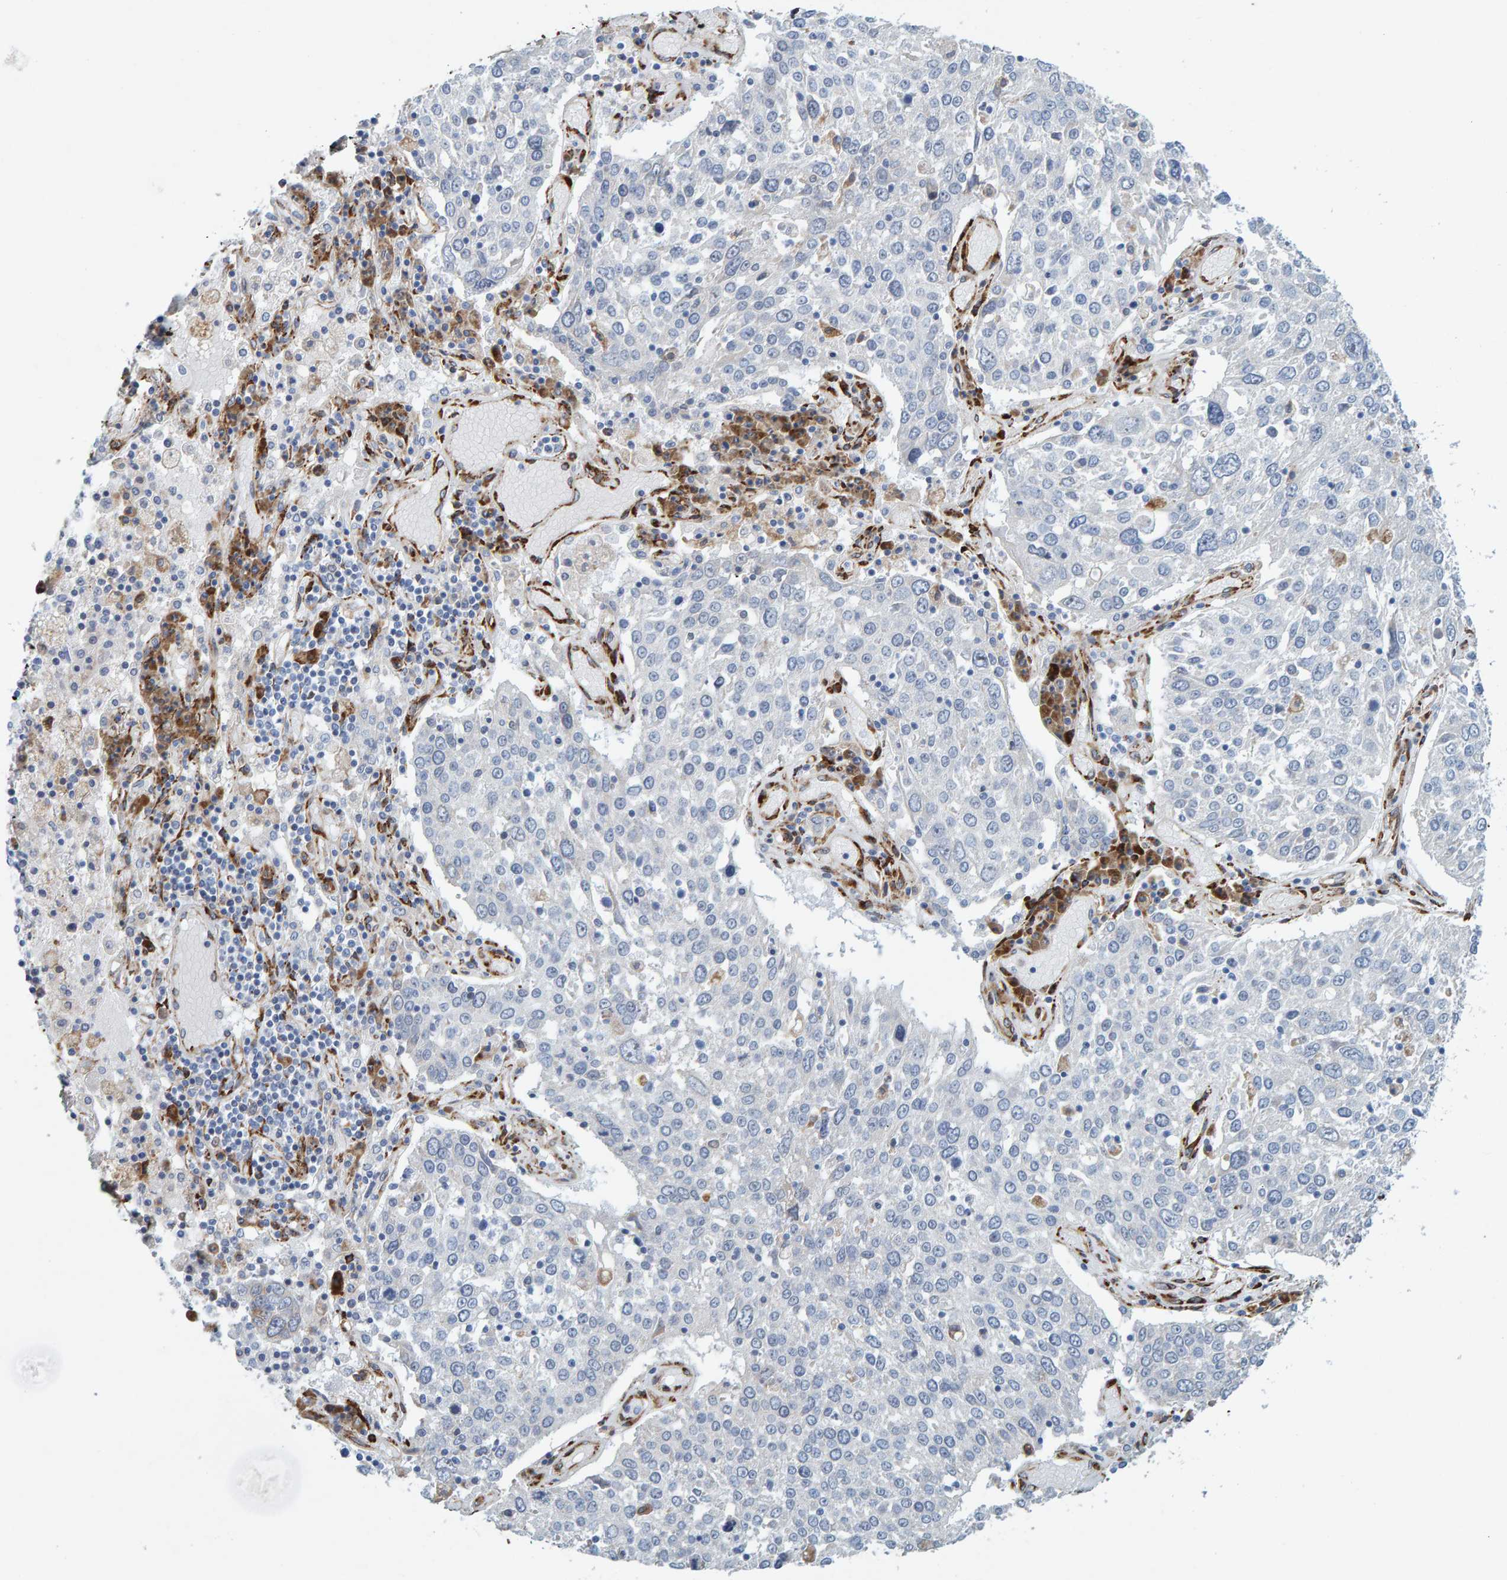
{"staining": {"intensity": "negative", "quantity": "none", "location": "none"}, "tissue": "lung cancer", "cell_type": "Tumor cells", "image_type": "cancer", "snomed": [{"axis": "morphology", "description": "Squamous cell carcinoma, NOS"}, {"axis": "topography", "description": "Lung"}], "caption": "Tumor cells are negative for brown protein staining in lung squamous cell carcinoma.", "gene": "MMP16", "patient": {"sex": "male", "age": 65}}